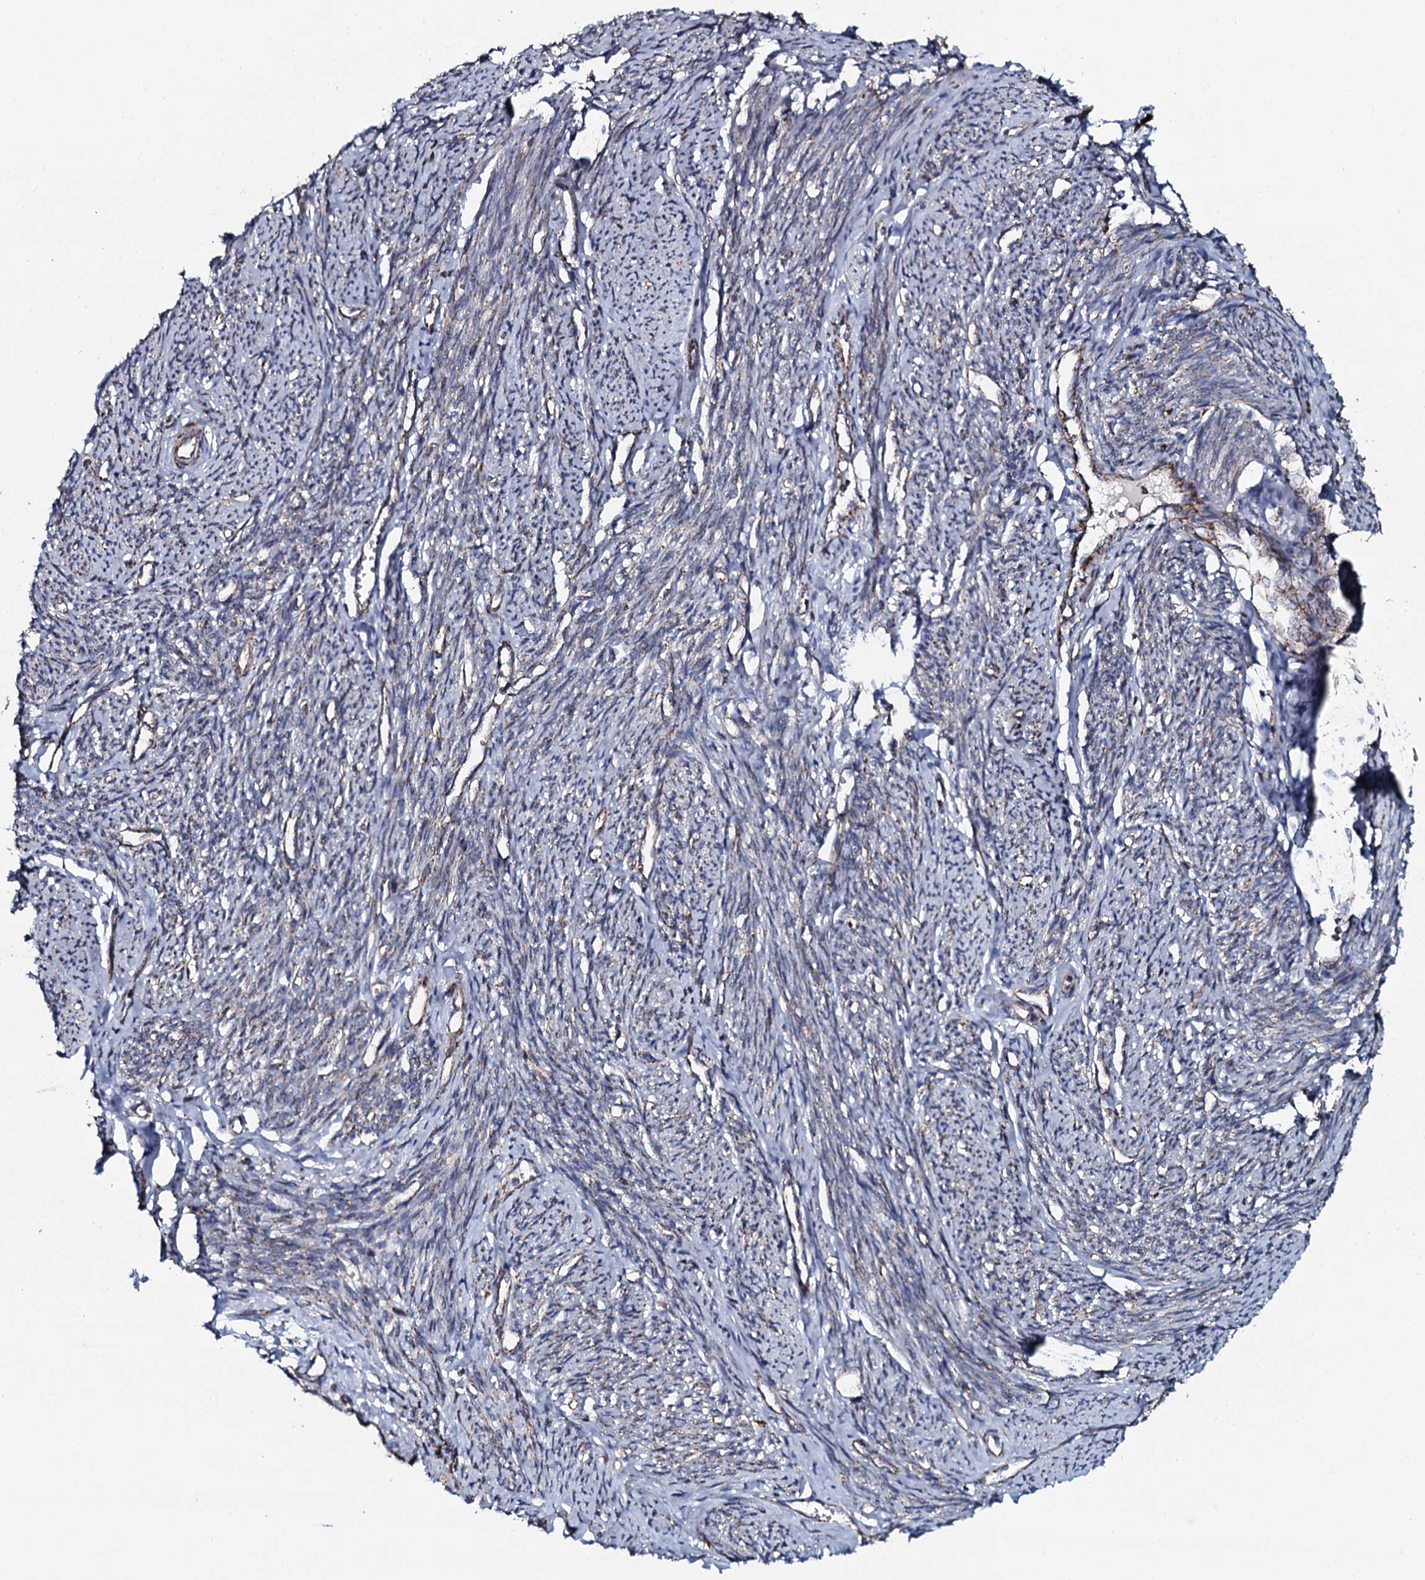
{"staining": {"intensity": "moderate", "quantity": "25%-75%", "location": "cytoplasmic/membranous"}, "tissue": "smooth muscle", "cell_type": "Smooth muscle cells", "image_type": "normal", "snomed": [{"axis": "morphology", "description": "Normal tissue, NOS"}, {"axis": "topography", "description": "Smooth muscle"}, {"axis": "topography", "description": "Uterus"}], "caption": "Immunohistochemical staining of benign human smooth muscle exhibits medium levels of moderate cytoplasmic/membranous expression in approximately 25%-75% of smooth muscle cells. Using DAB (brown) and hematoxylin (blue) stains, captured at high magnification using brightfield microscopy.", "gene": "EVC2", "patient": {"sex": "female", "age": 59}}